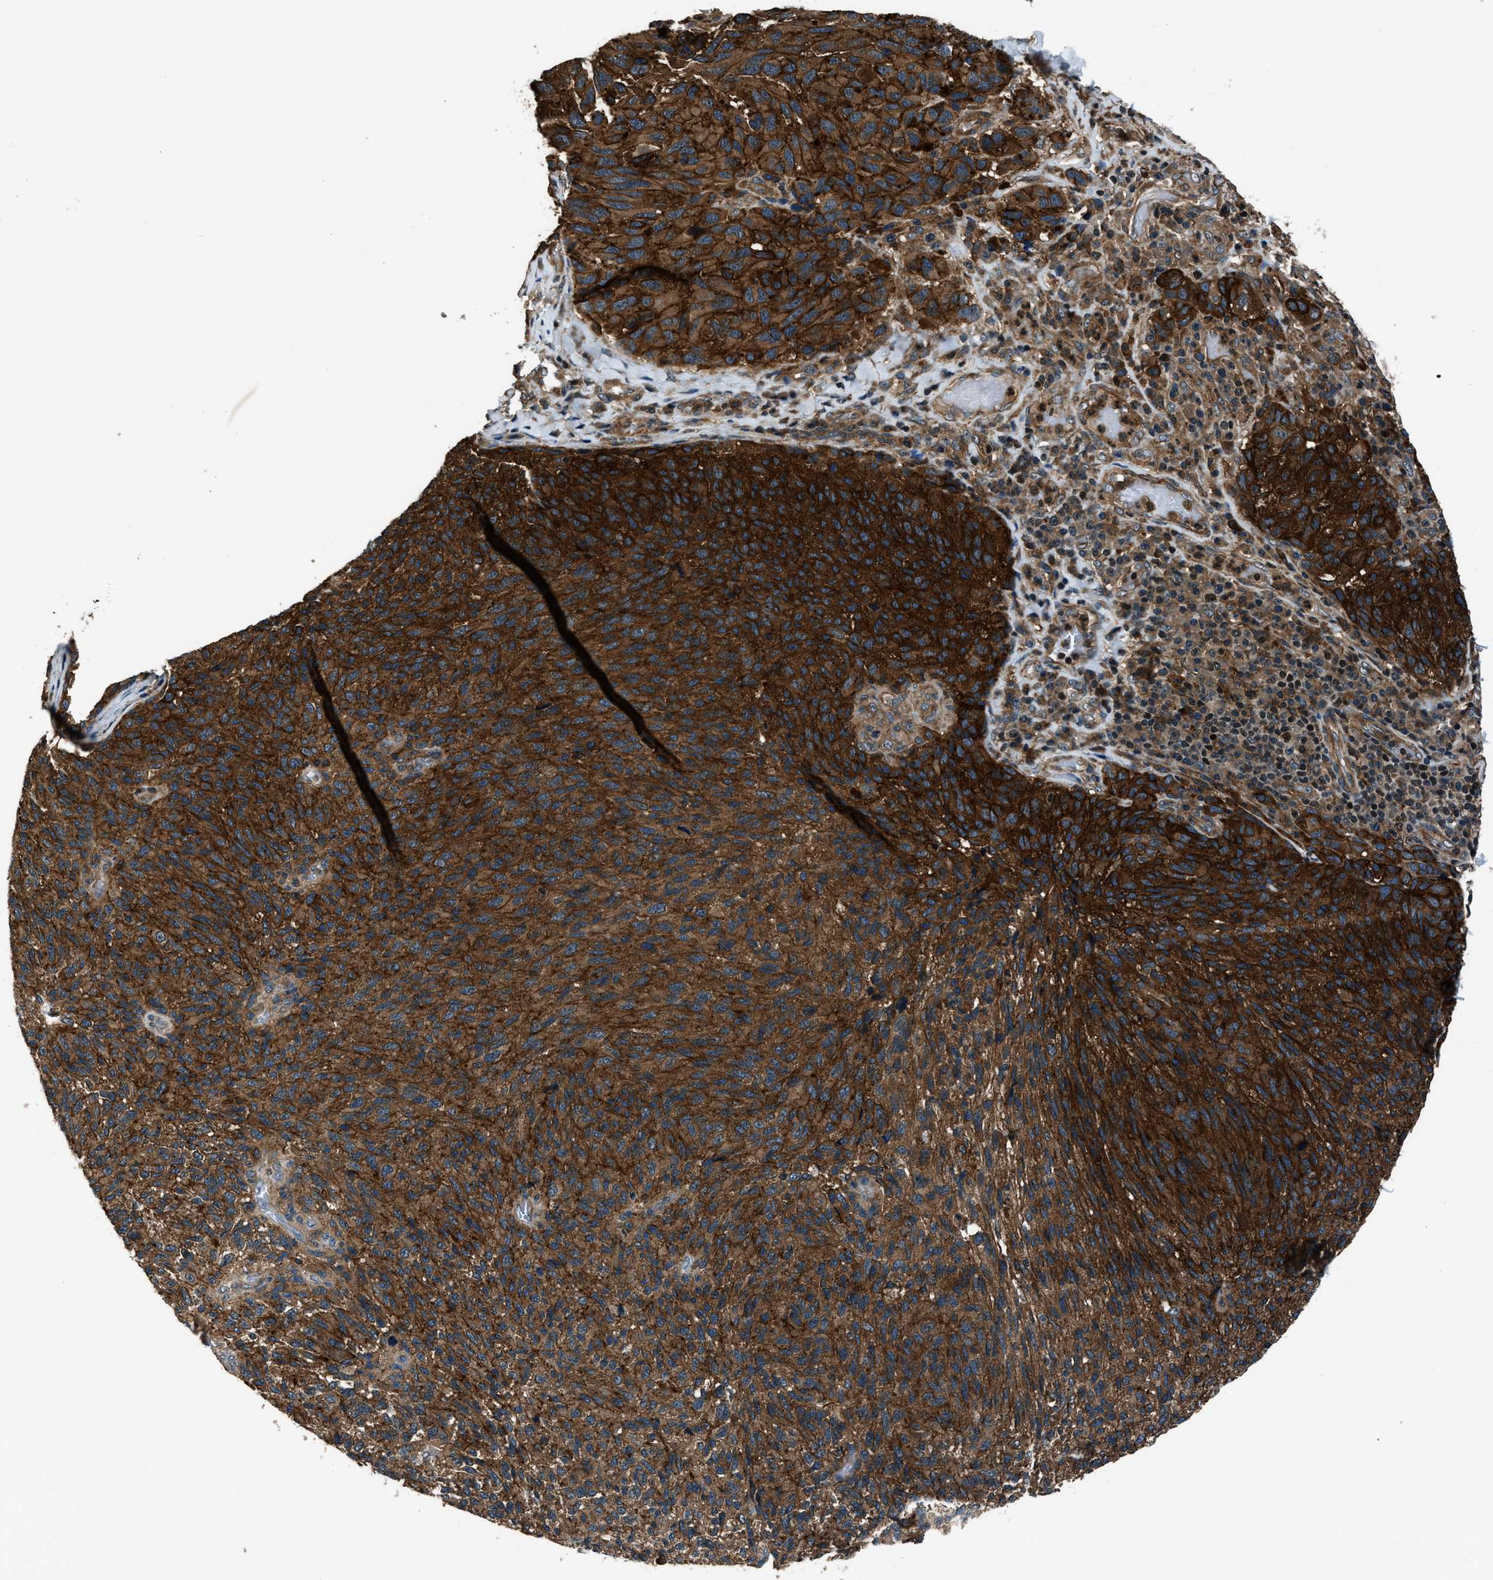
{"staining": {"intensity": "strong", "quantity": ">75%", "location": "cytoplasmic/membranous"}, "tissue": "melanoma", "cell_type": "Tumor cells", "image_type": "cancer", "snomed": [{"axis": "morphology", "description": "Malignant melanoma, NOS"}, {"axis": "topography", "description": "Skin"}], "caption": "Melanoma stained with IHC displays strong cytoplasmic/membranous expression in about >75% of tumor cells.", "gene": "ARHGEF11", "patient": {"sex": "female", "age": 73}}